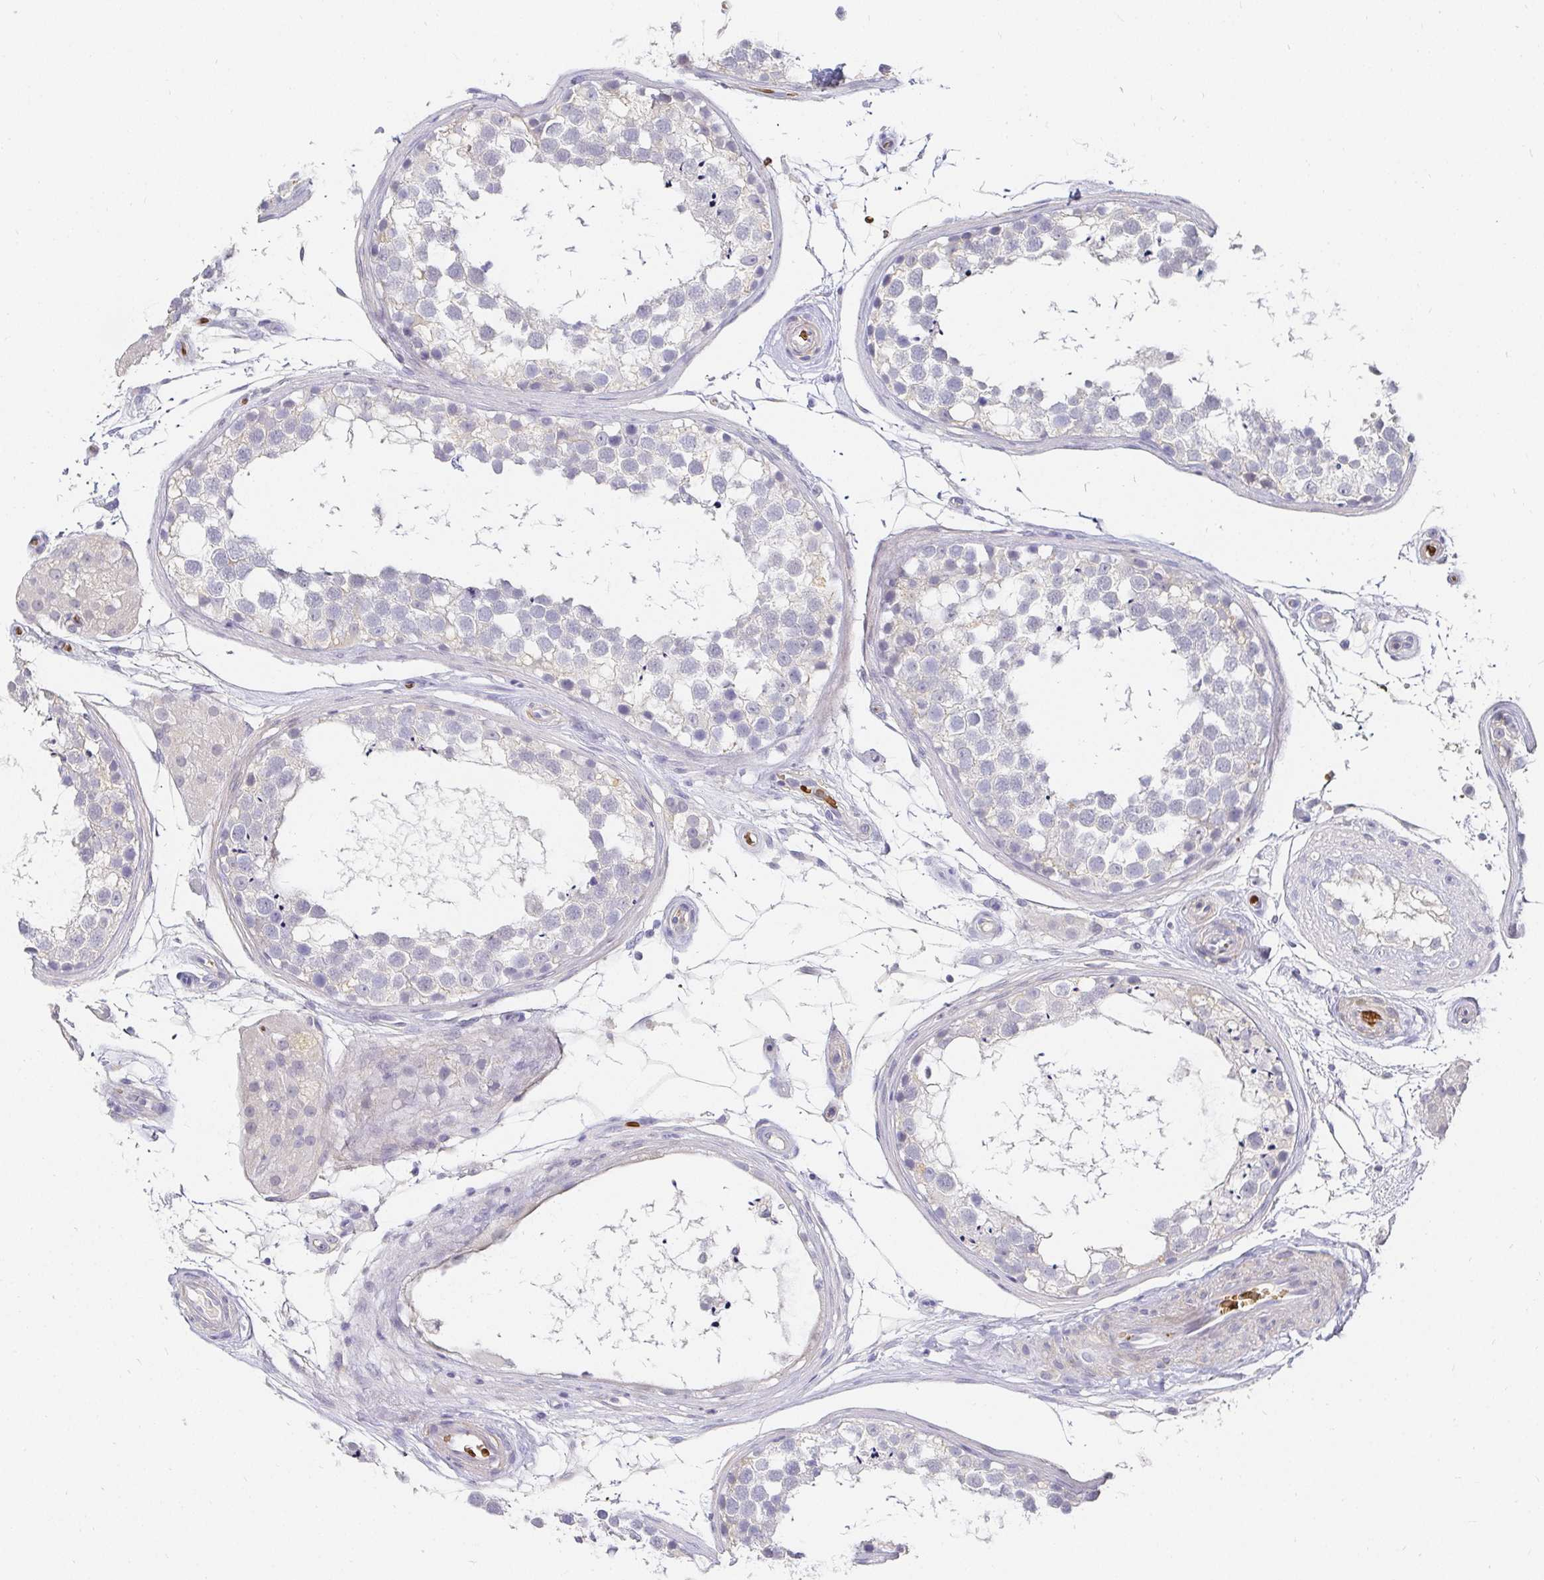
{"staining": {"intensity": "negative", "quantity": "none", "location": "none"}, "tissue": "testis", "cell_type": "Cells in seminiferous ducts", "image_type": "normal", "snomed": [{"axis": "morphology", "description": "Normal tissue, NOS"}, {"axis": "morphology", "description": "Seminoma, NOS"}, {"axis": "topography", "description": "Testis"}], "caption": "Immunohistochemistry micrograph of benign testis: testis stained with DAB (3,3'-diaminobenzidine) exhibits no significant protein staining in cells in seminiferous ducts. (DAB (3,3'-diaminobenzidine) immunohistochemistry, high magnification).", "gene": "FGF21", "patient": {"sex": "male", "age": 65}}